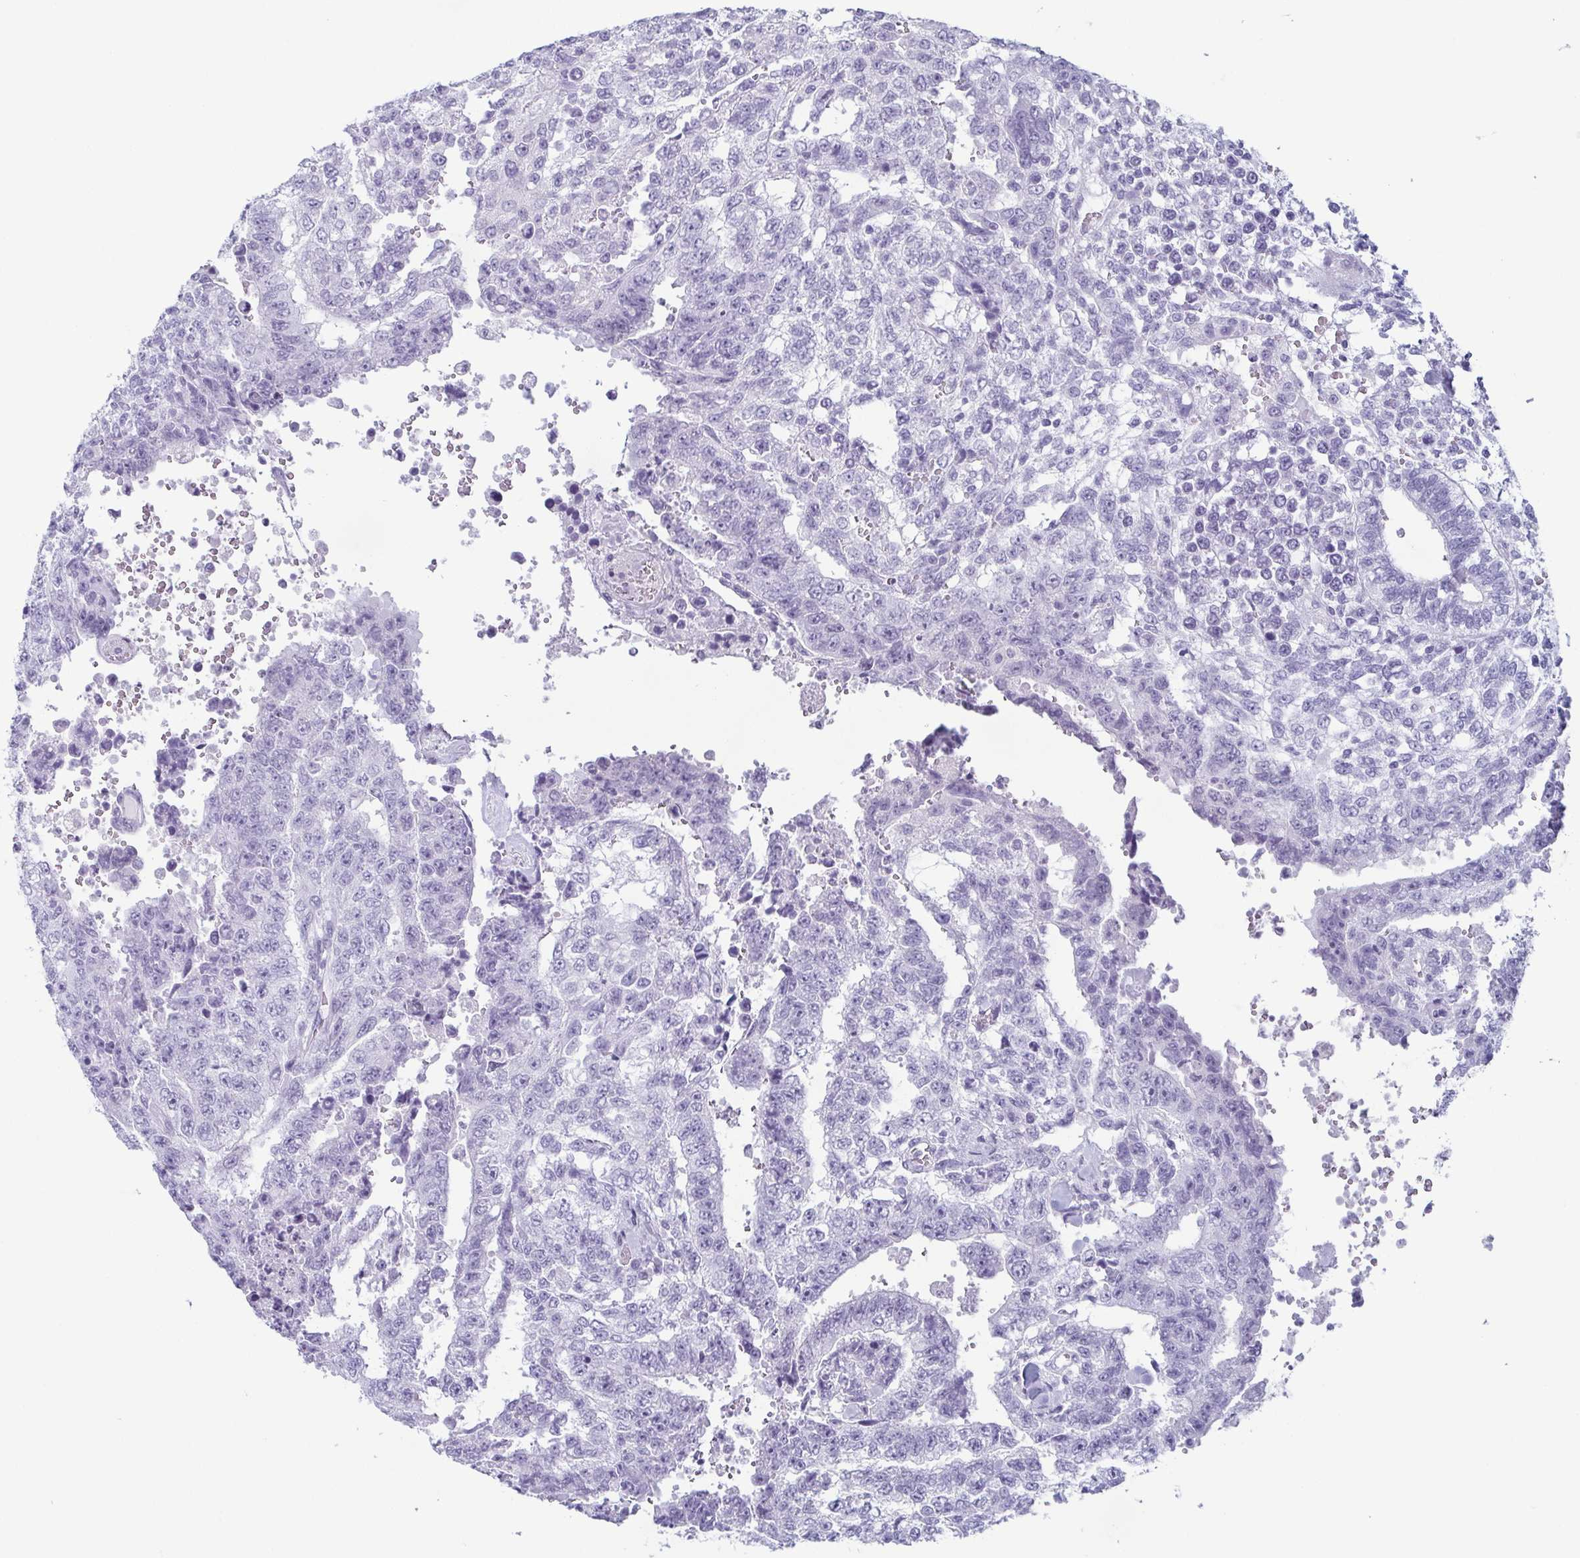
{"staining": {"intensity": "negative", "quantity": "none", "location": "none"}, "tissue": "testis cancer", "cell_type": "Tumor cells", "image_type": "cancer", "snomed": [{"axis": "morphology", "description": "Carcinoma, Embryonal, NOS"}, {"axis": "topography", "description": "Testis"}], "caption": "There is no significant expression in tumor cells of testis embryonal carcinoma. (Immunohistochemistry (ihc), brightfield microscopy, high magnification).", "gene": "KRT78", "patient": {"sex": "male", "age": 24}}